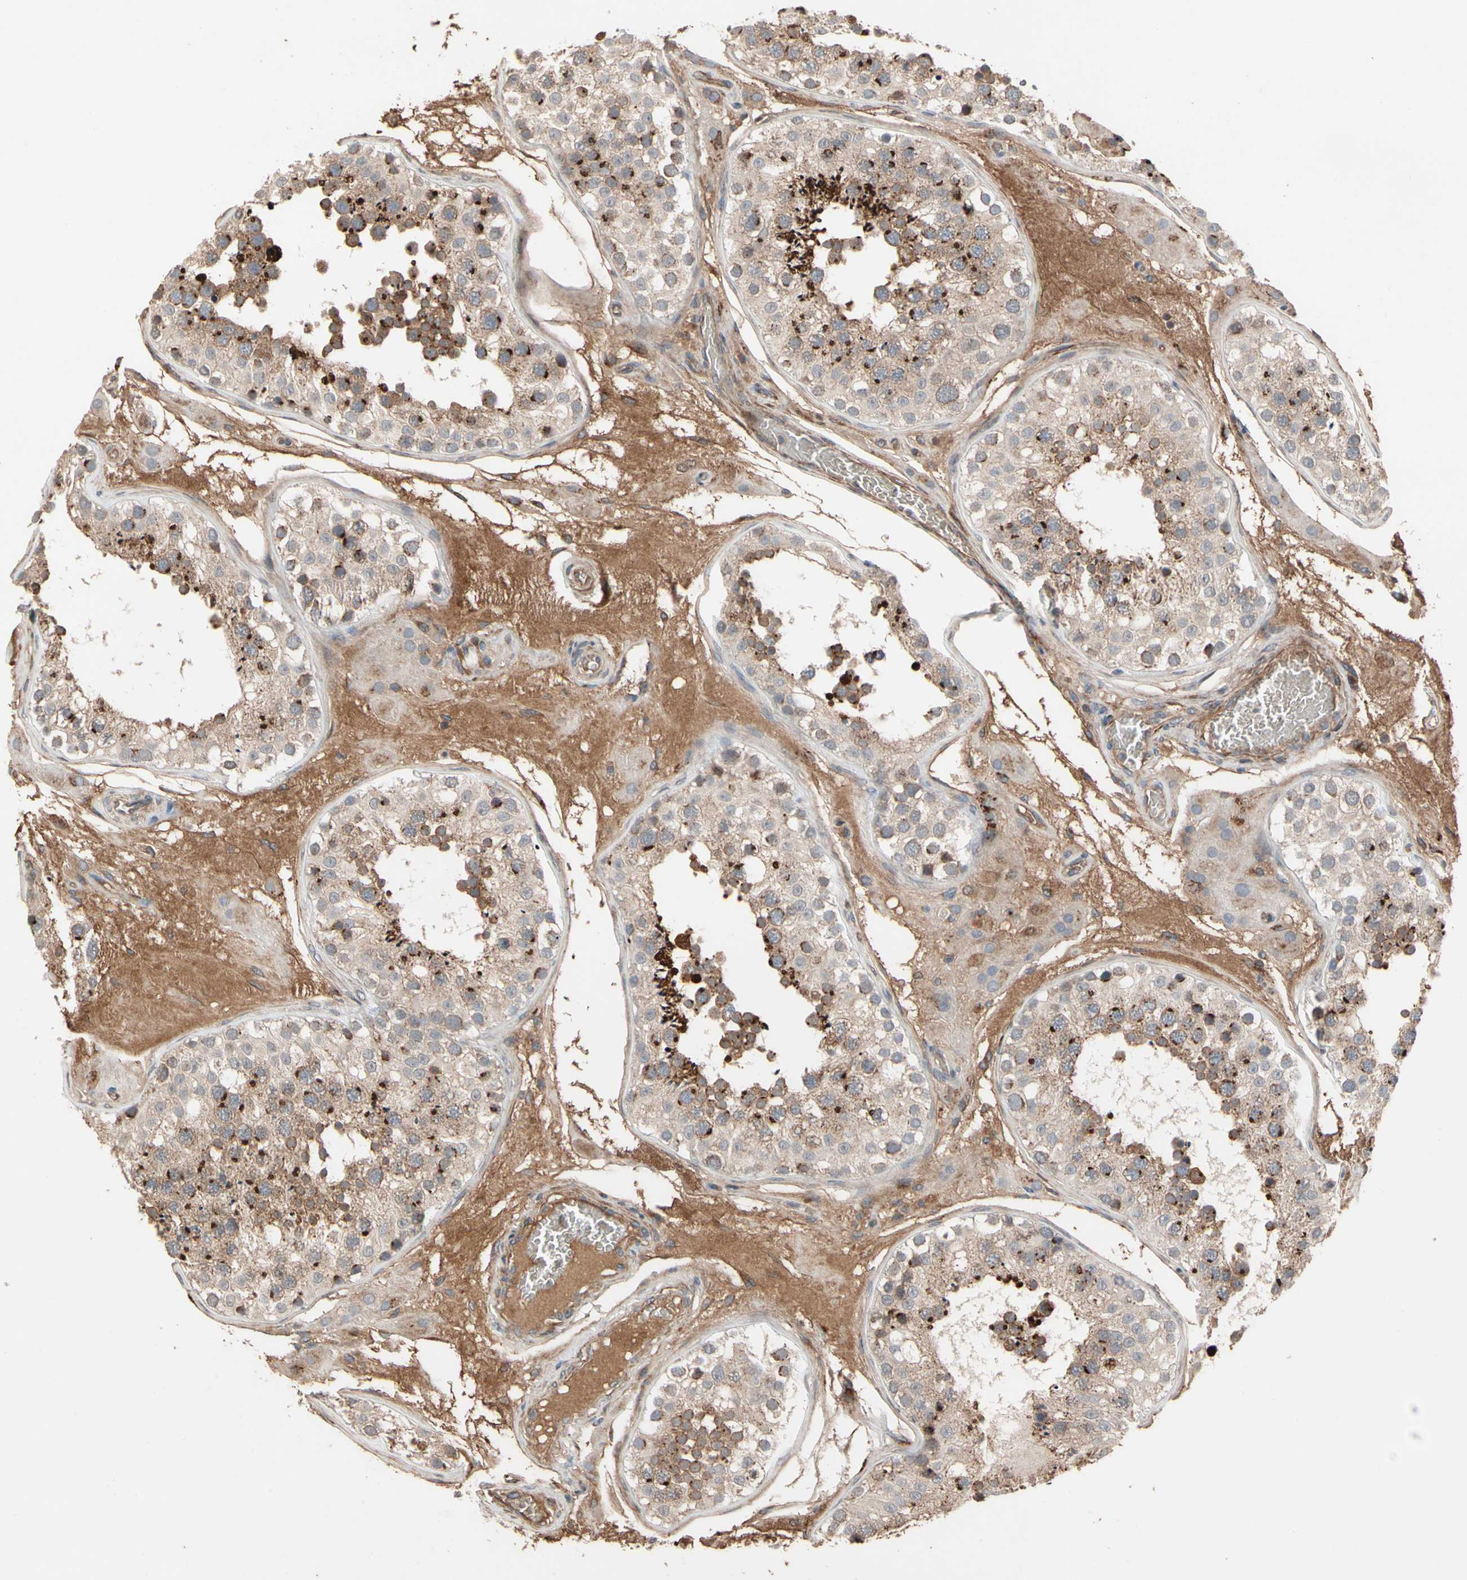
{"staining": {"intensity": "strong", "quantity": "<25%", "location": "cytoplasmic/membranous"}, "tissue": "testis", "cell_type": "Cells in seminiferous ducts", "image_type": "normal", "snomed": [{"axis": "morphology", "description": "Normal tissue, NOS"}, {"axis": "topography", "description": "Testis"}], "caption": "Immunohistochemical staining of normal testis exhibits <25% levels of strong cytoplasmic/membranous protein positivity in about <25% of cells in seminiferous ducts.", "gene": "GCK", "patient": {"sex": "male", "age": 26}}